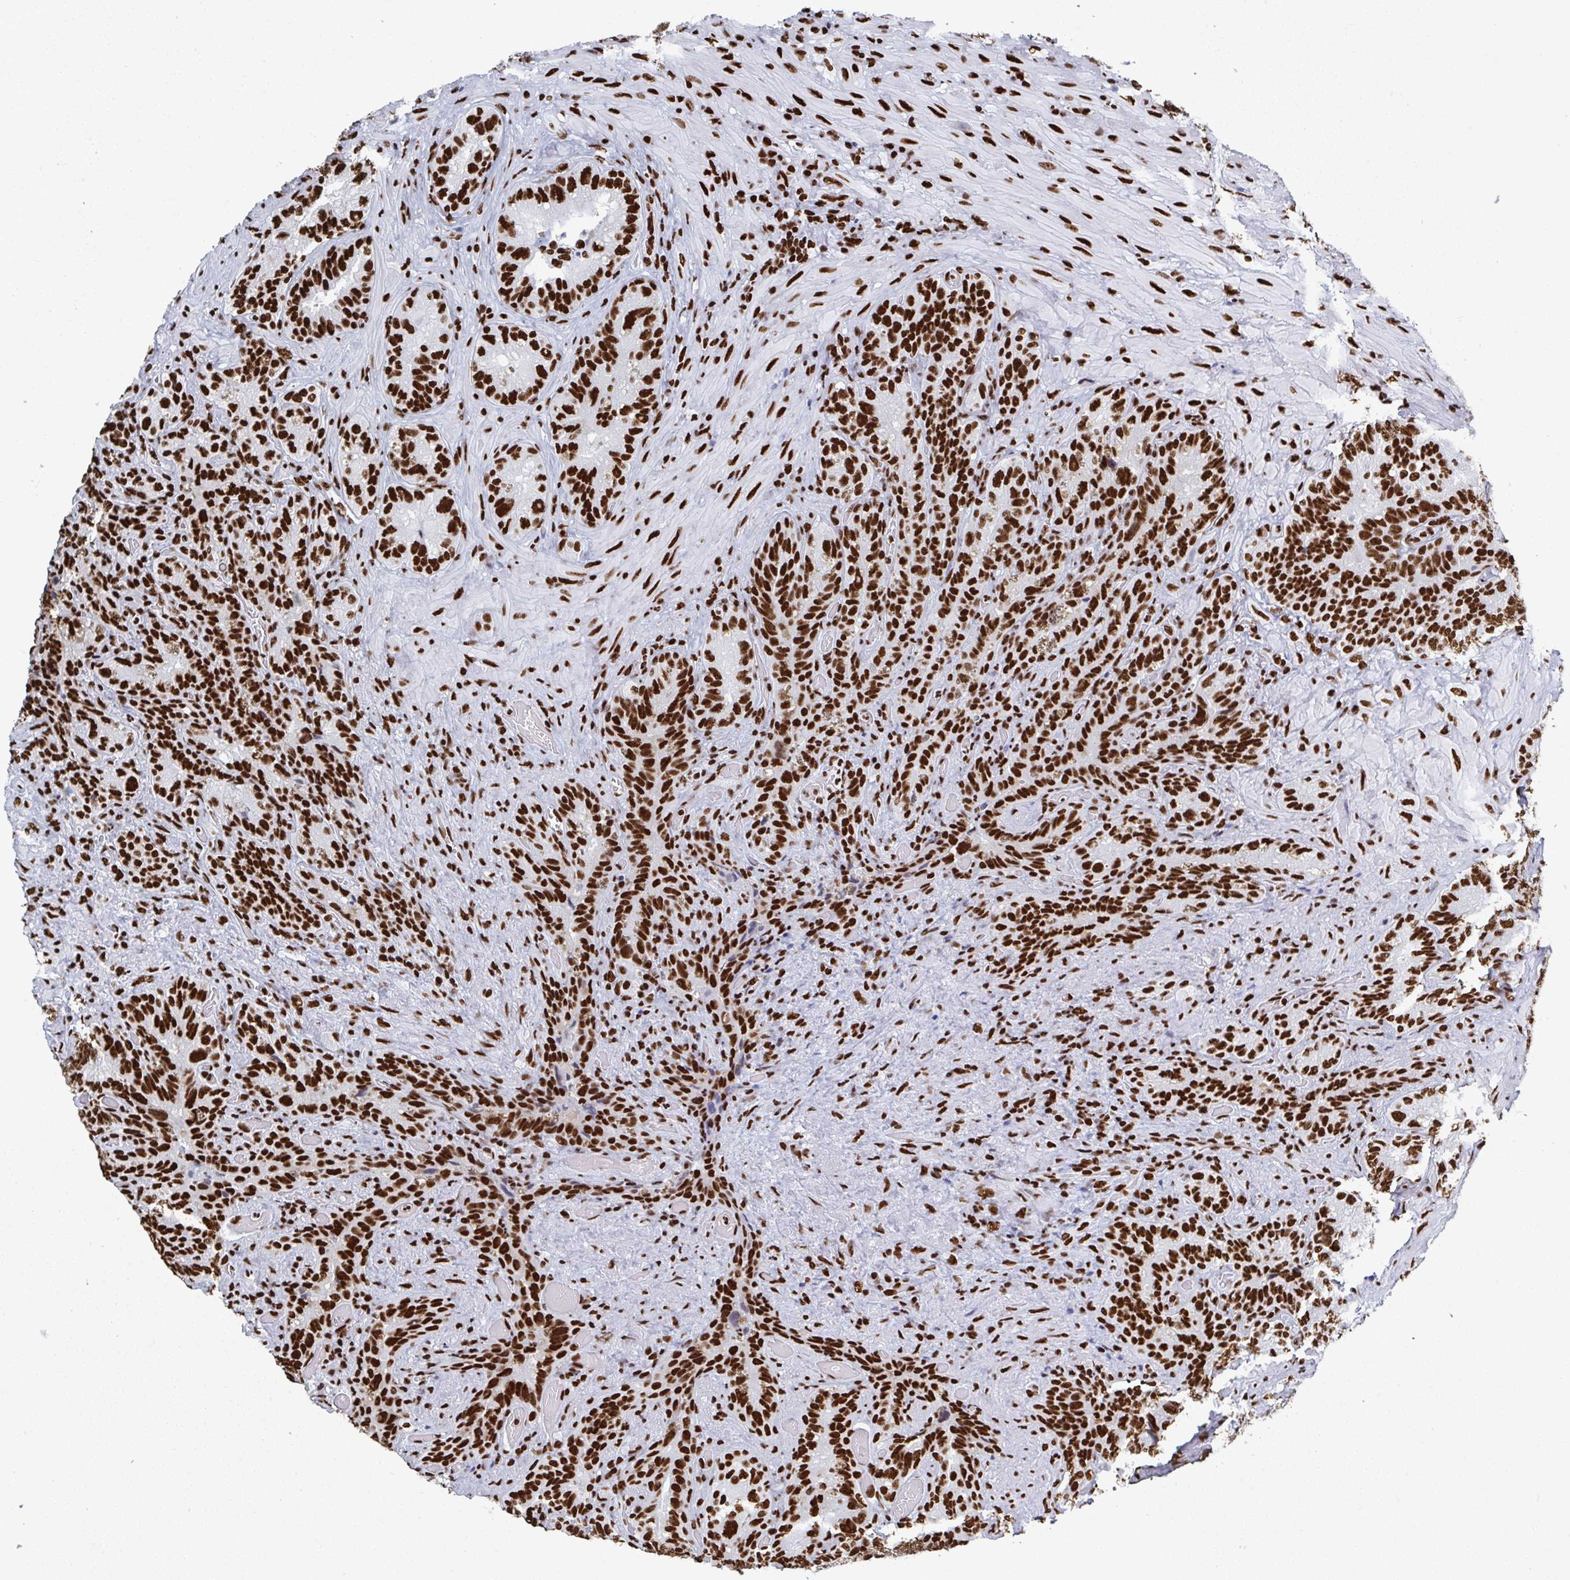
{"staining": {"intensity": "strong", "quantity": ">75%", "location": "nuclear"}, "tissue": "seminal vesicle", "cell_type": "Glandular cells", "image_type": "normal", "snomed": [{"axis": "morphology", "description": "Normal tissue, NOS"}, {"axis": "topography", "description": "Seminal veicle"}], "caption": "Strong nuclear staining for a protein is present in about >75% of glandular cells of benign seminal vesicle using immunohistochemistry.", "gene": "GAR1", "patient": {"sex": "male", "age": 68}}